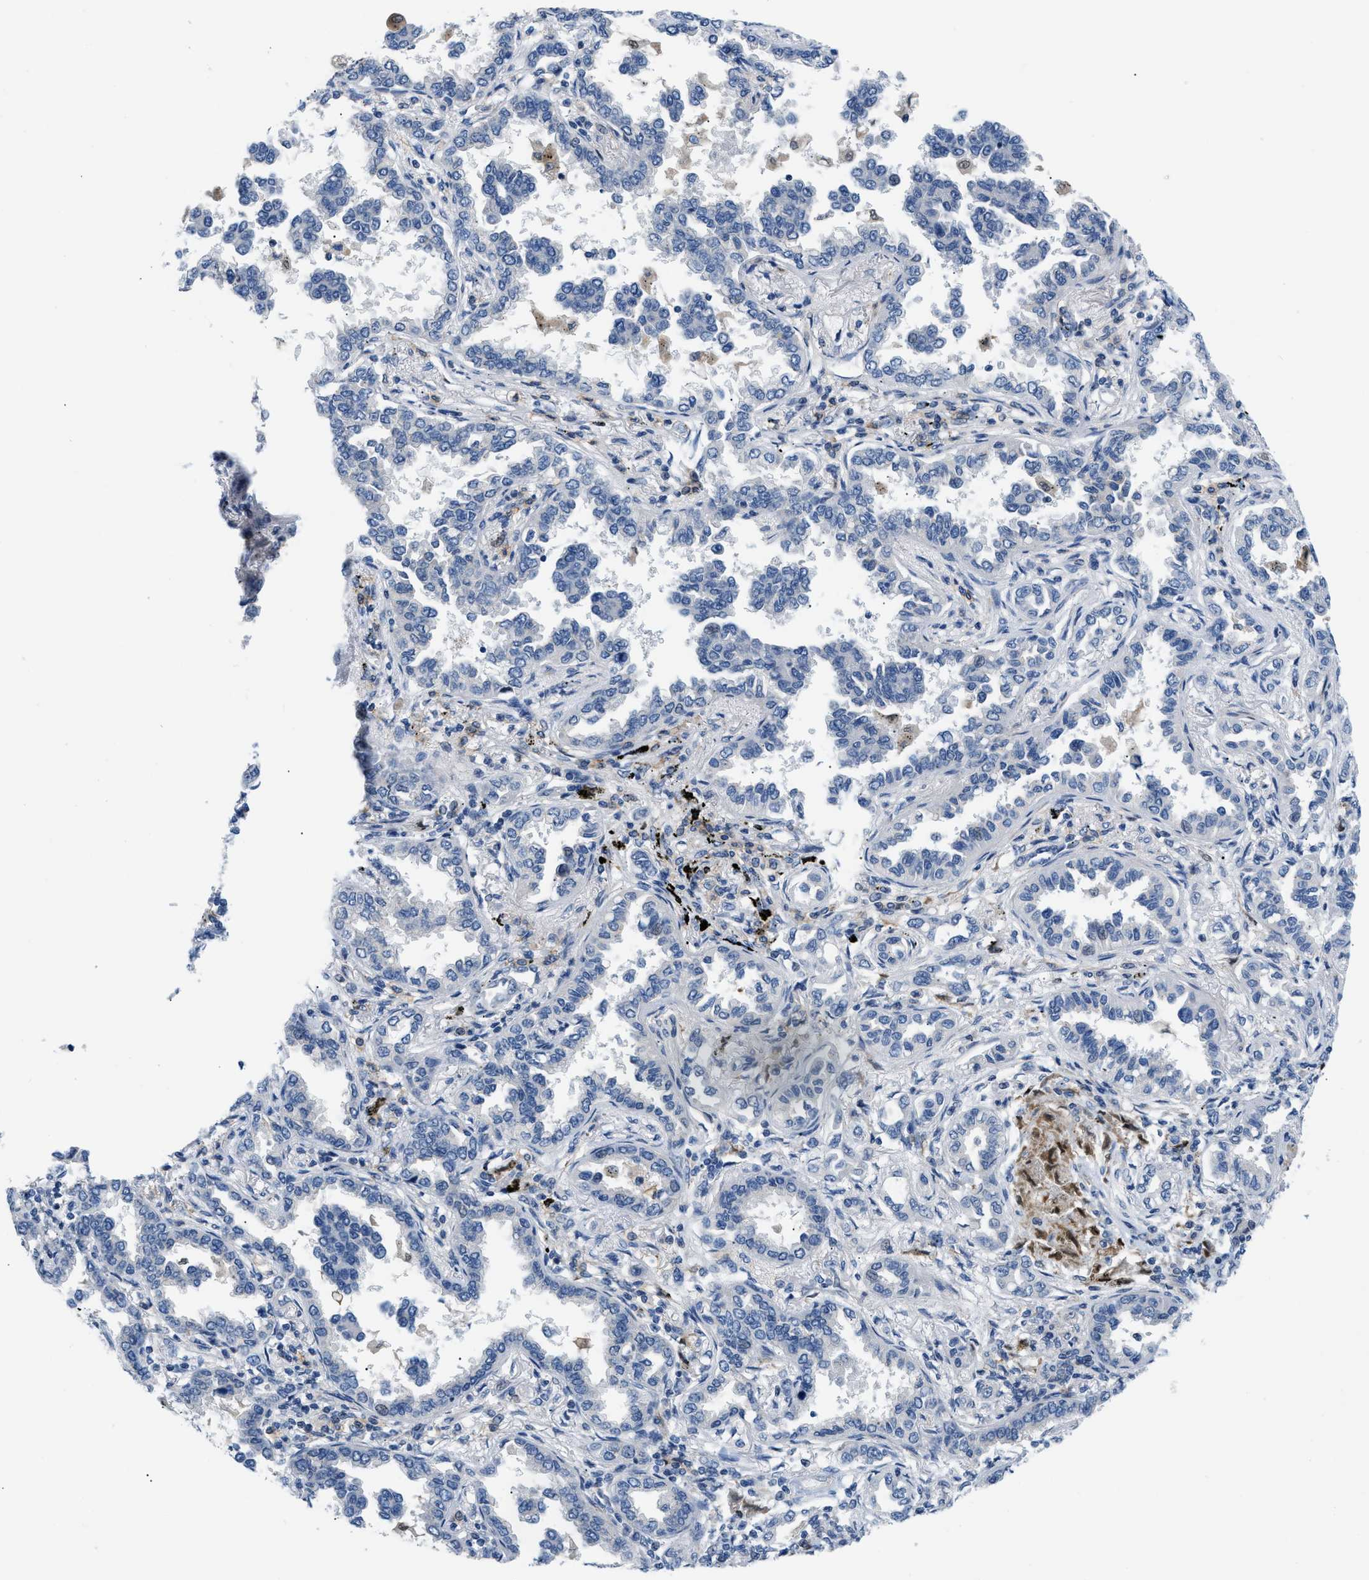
{"staining": {"intensity": "negative", "quantity": "none", "location": "none"}, "tissue": "lung cancer", "cell_type": "Tumor cells", "image_type": "cancer", "snomed": [{"axis": "morphology", "description": "Normal tissue, NOS"}, {"axis": "morphology", "description": "Adenocarcinoma, NOS"}, {"axis": "topography", "description": "Lung"}], "caption": "This image is of lung adenocarcinoma stained with IHC to label a protein in brown with the nuclei are counter-stained blue. There is no positivity in tumor cells.", "gene": "FDCSP", "patient": {"sex": "male", "age": 59}}